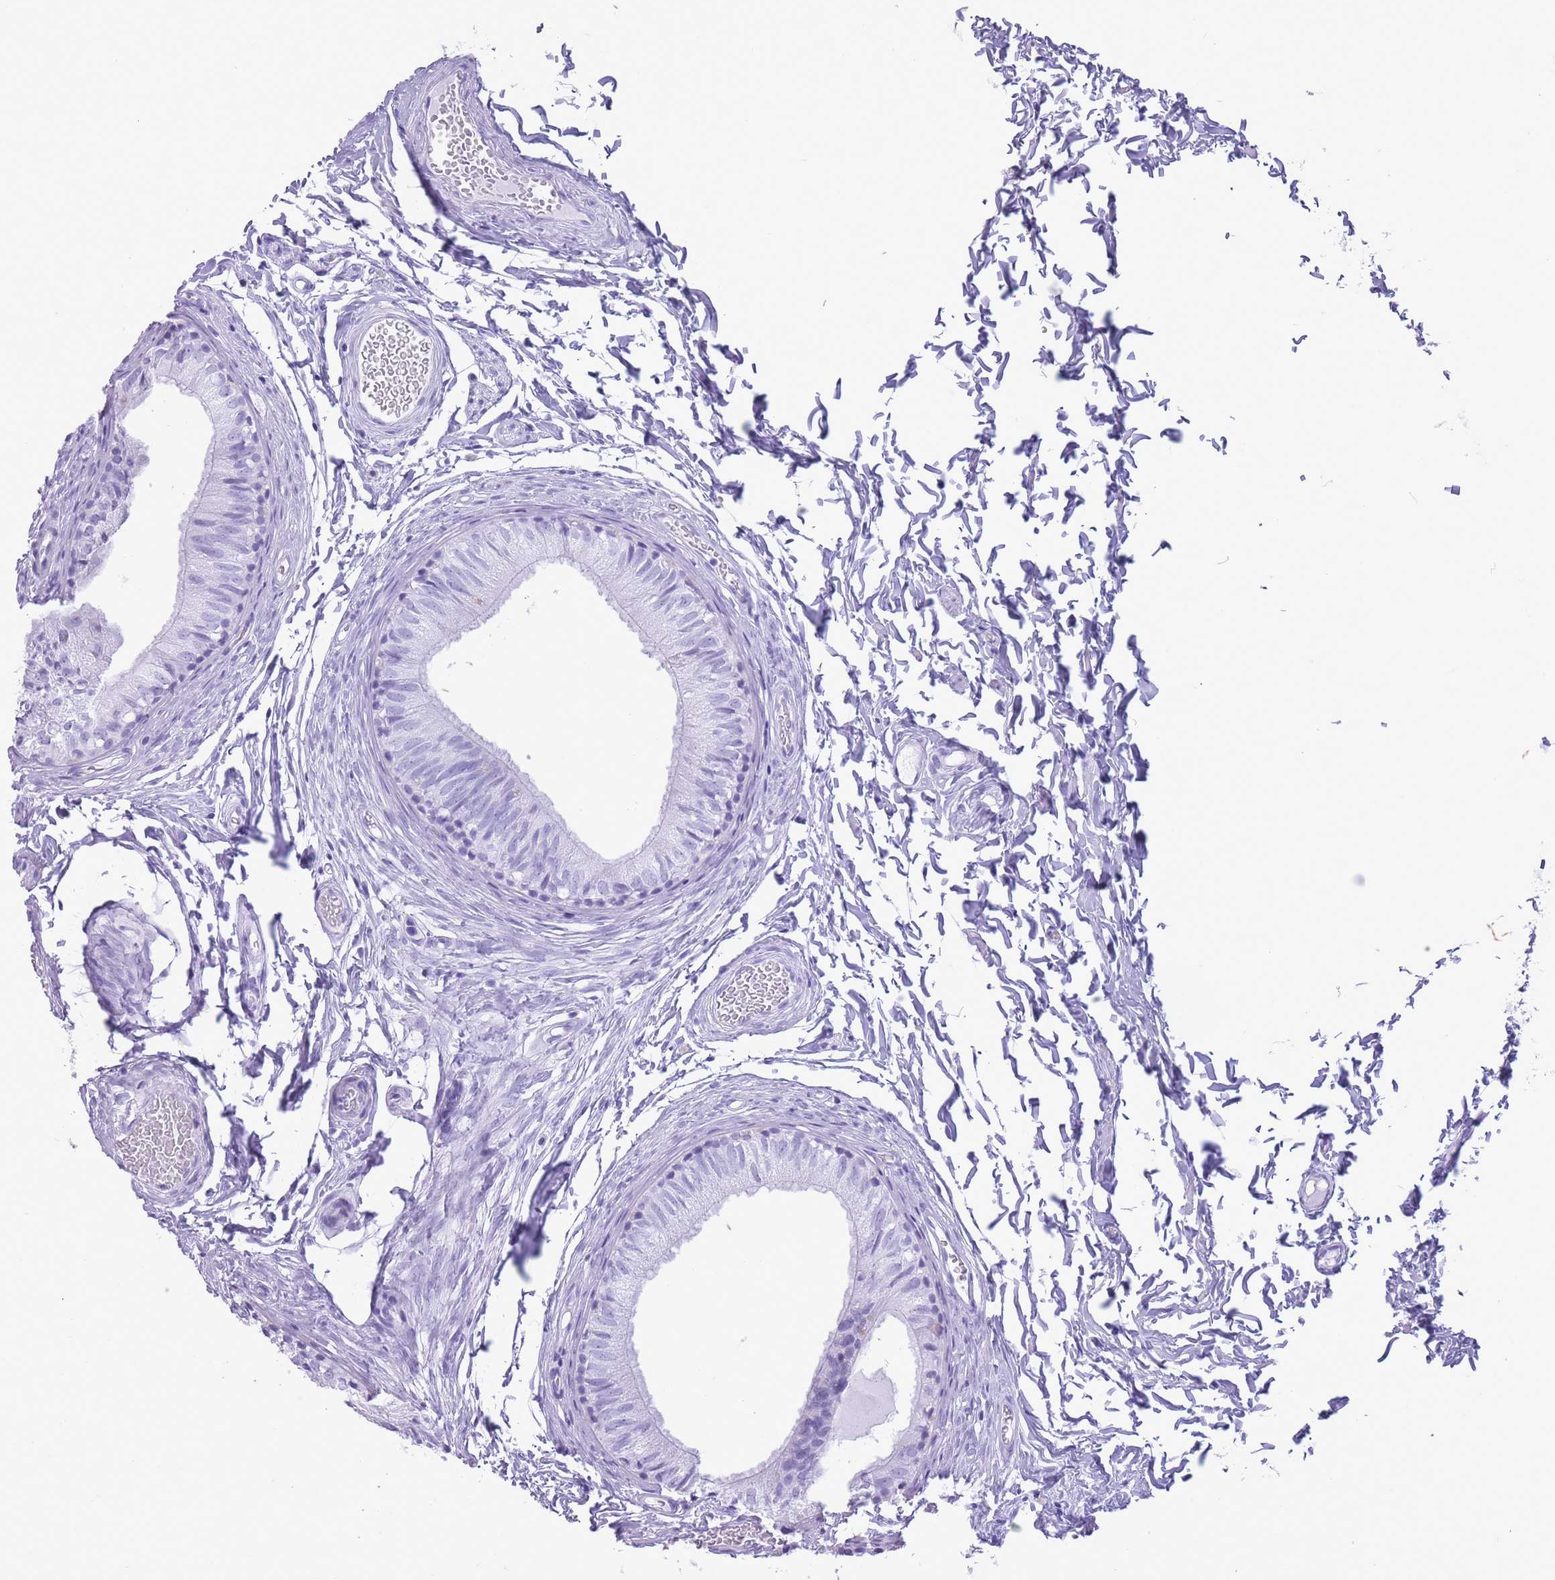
{"staining": {"intensity": "negative", "quantity": "none", "location": "none"}, "tissue": "epididymis", "cell_type": "Glandular cells", "image_type": "normal", "snomed": [{"axis": "morphology", "description": "Normal tissue, NOS"}, {"axis": "topography", "description": "Epididymis"}], "caption": "The immunohistochemistry histopathology image has no significant positivity in glandular cells of epididymis.", "gene": "OR4F16", "patient": {"sex": "male", "age": 37}}